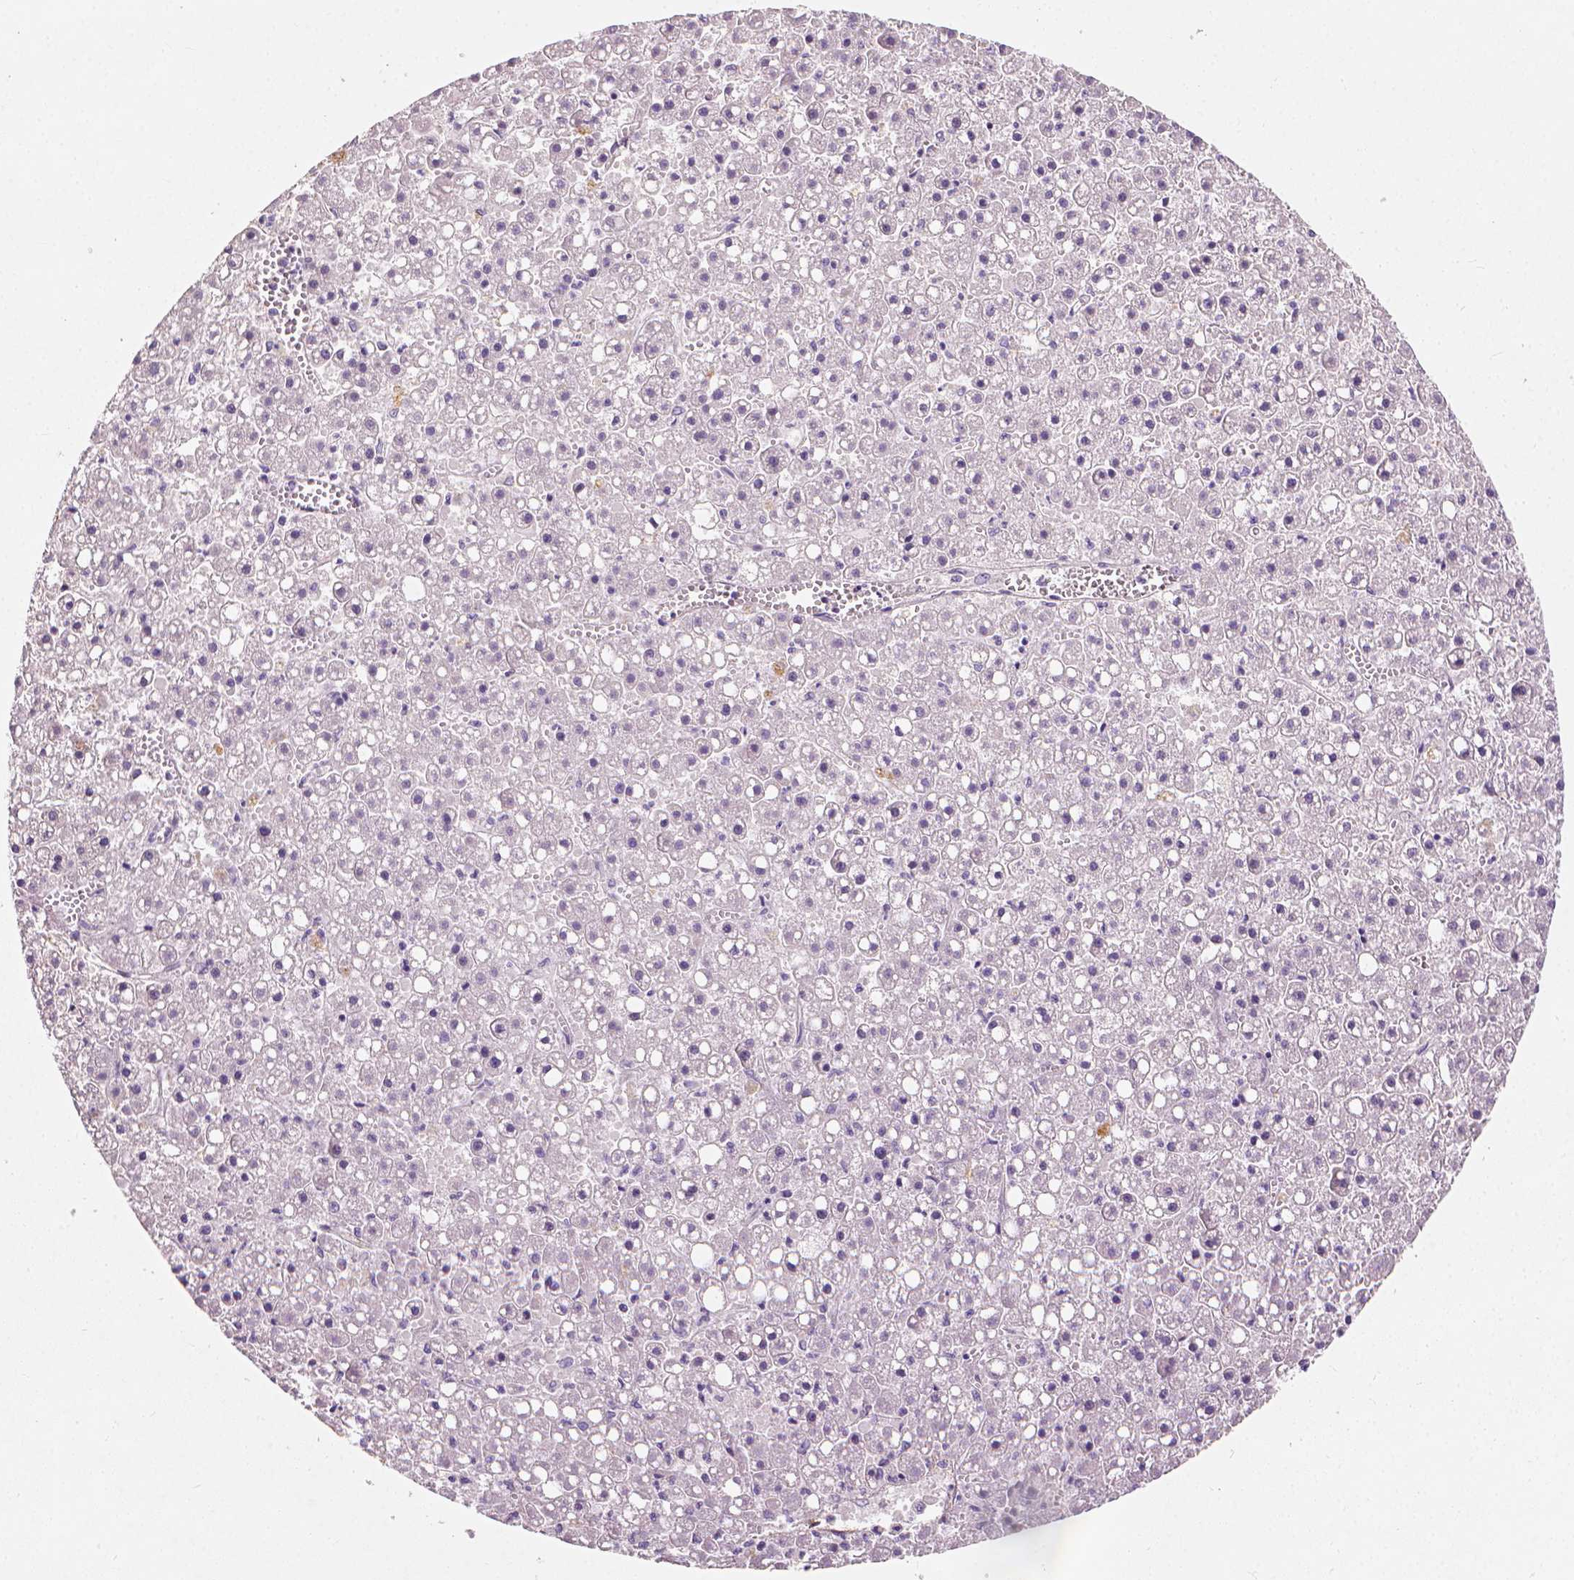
{"staining": {"intensity": "negative", "quantity": "none", "location": "none"}, "tissue": "liver cancer", "cell_type": "Tumor cells", "image_type": "cancer", "snomed": [{"axis": "morphology", "description": "Carcinoma, Hepatocellular, NOS"}, {"axis": "topography", "description": "Liver"}], "caption": "The micrograph shows no significant expression in tumor cells of liver cancer (hepatocellular carcinoma).", "gene": "DHCR24", "patient": {"sex": "male", "age": 67}}